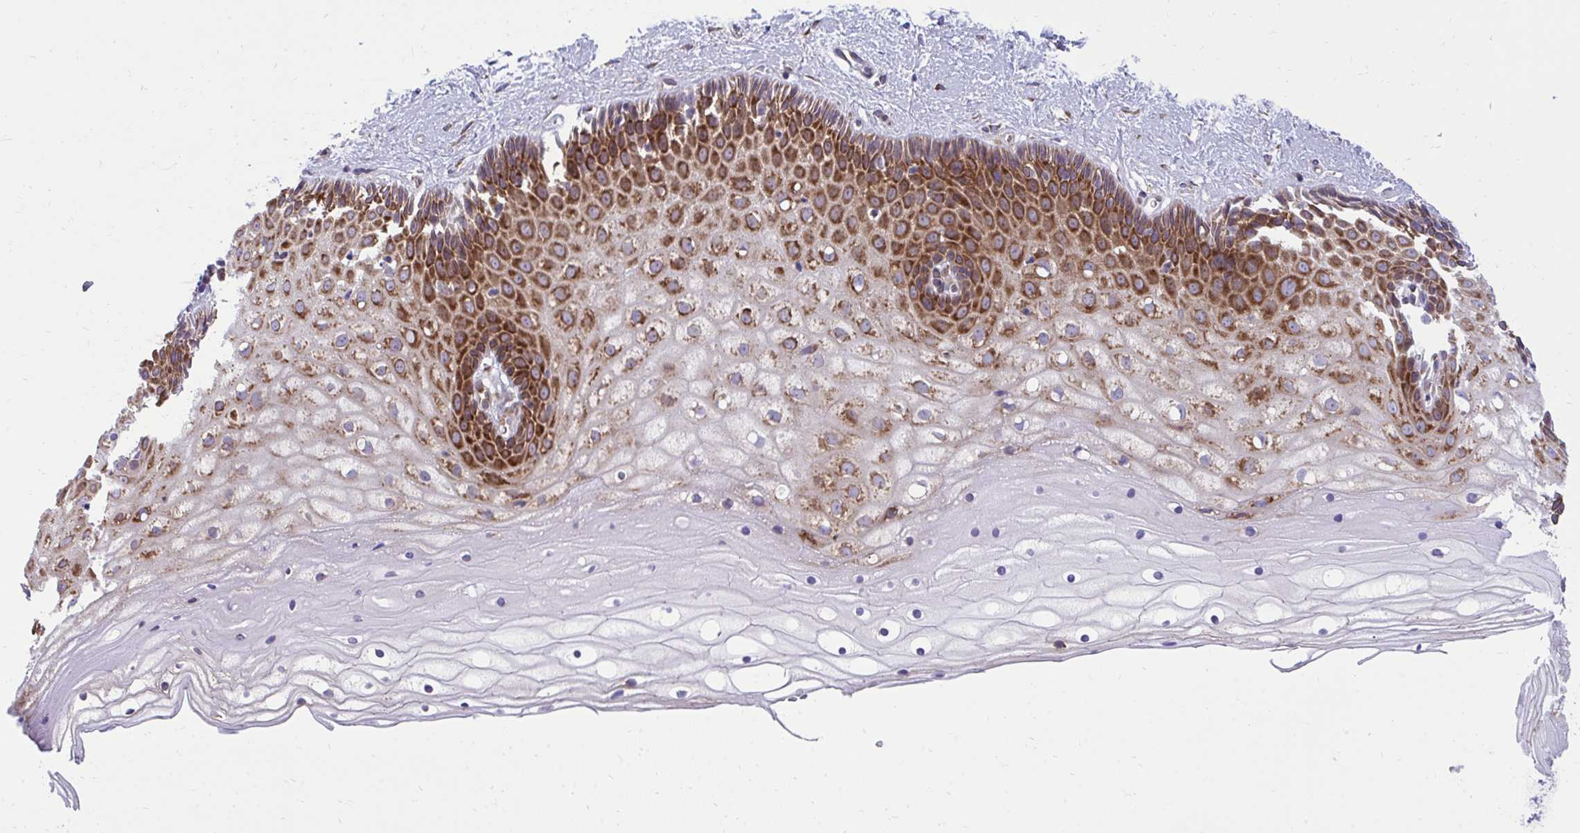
{"staining": {"intensity": "moderate", "quantity": "<25%", "location": "cytoplasmic/membranous"}, "tissue": "cervix", "cell_type": "Glandular cells", "image_type": "normal", "snomed": [{"axis": "morphology", "description": "Normal tissue, NOS"}, {"axis": "topography", "description": "Cervix"}], "caption": "Cervix stained with DAB immunohistochemistry demonstrates low levels of moderate cytoplasmic/membranous expression in about <25% of glandular cells.", "gene": "RPS15", "patient": {"sex": "female", "age": 36}}